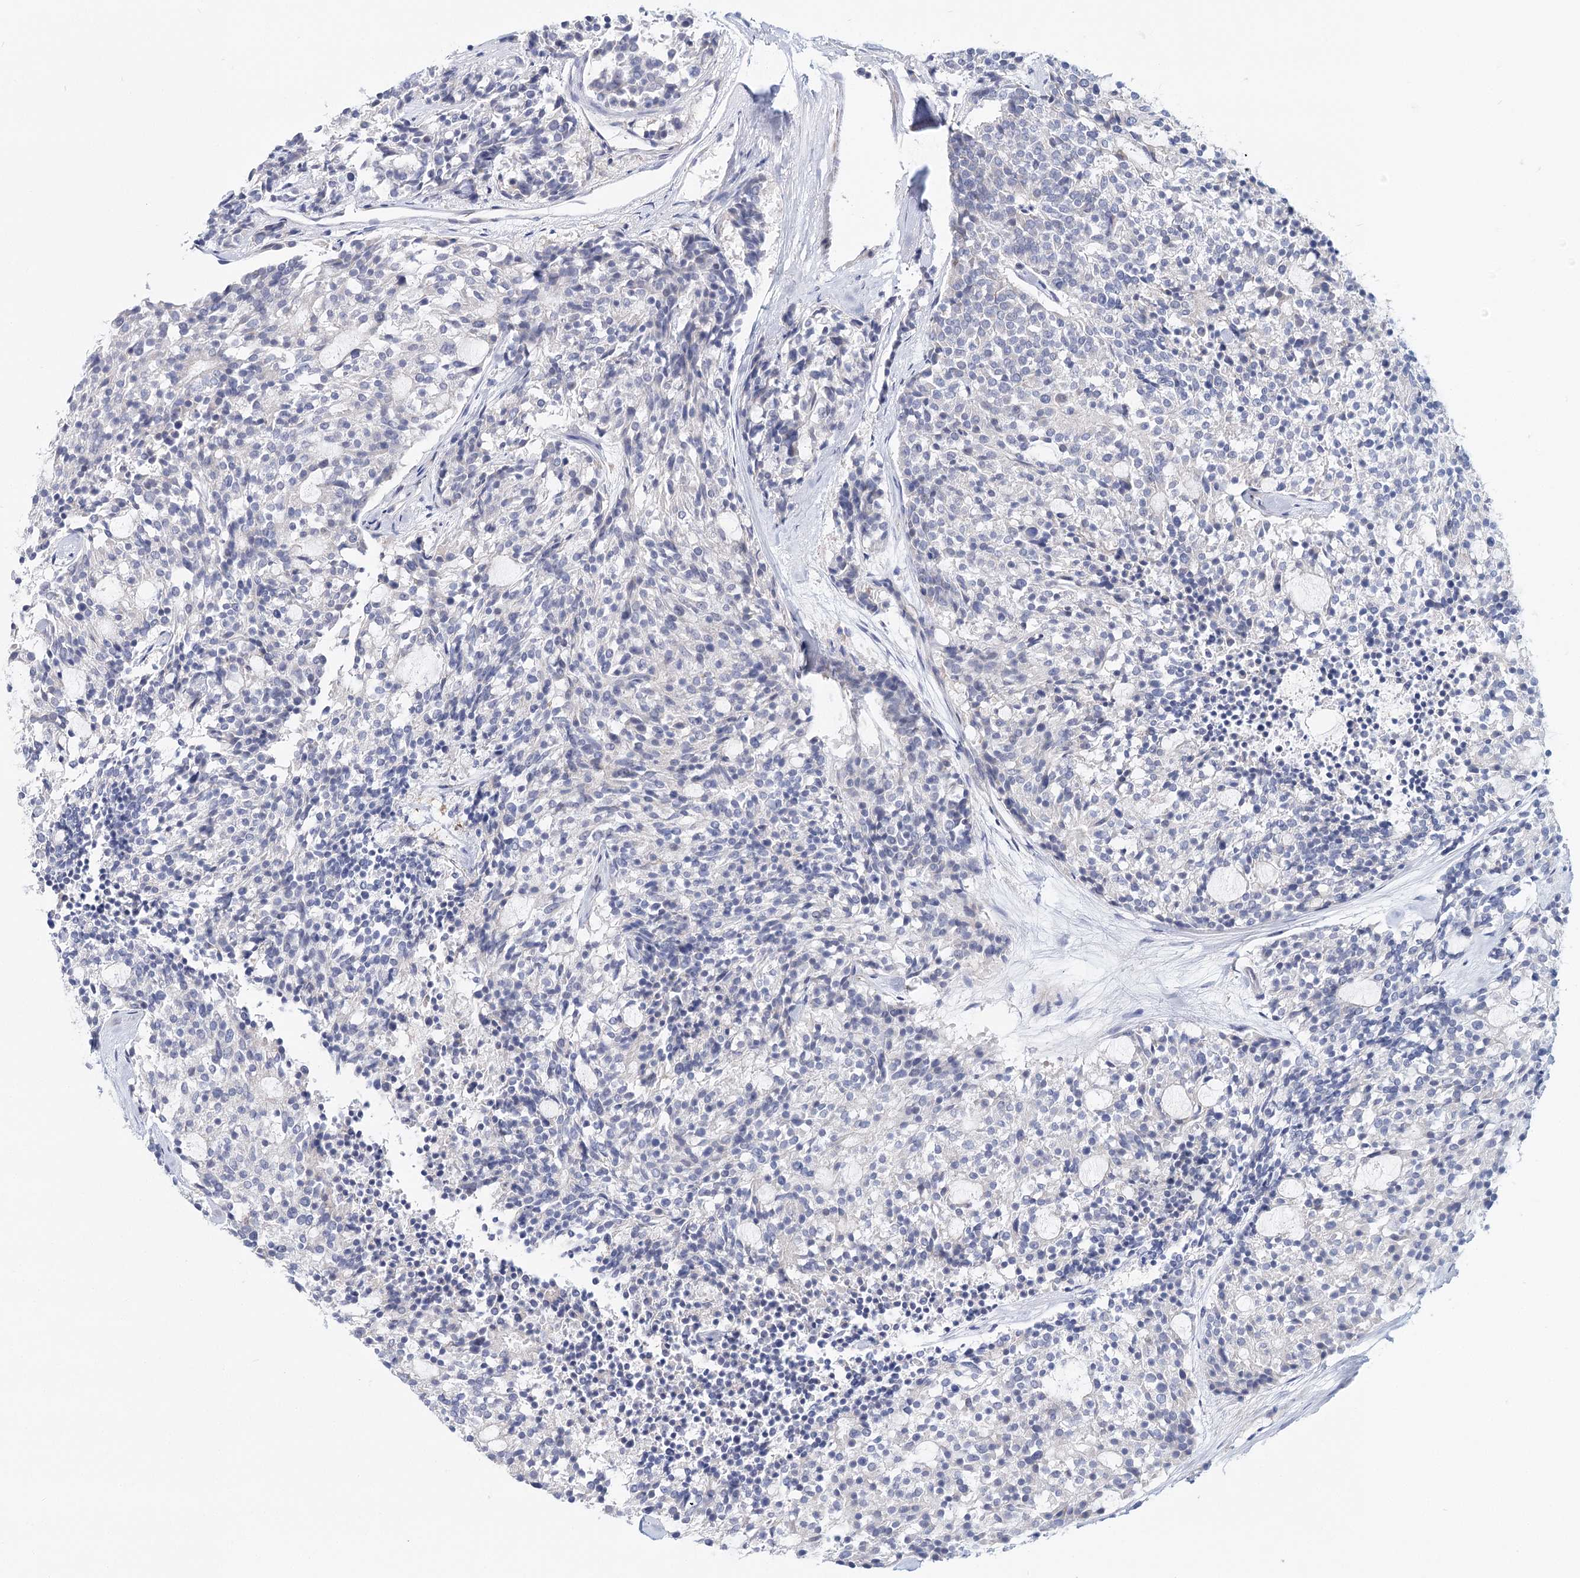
{"staining": {"intensity": "negative", "quantity": "none", "location": "none"}, "tissue": "carcinoid", "cell_type": "Tumor cells", "image_type": "cancer", "snomed": [{"axis": "morphology", "description": "Carcinoid, malignant, NOS"}, {"axis": "topography", "description": "Pancreas"}], "caption": "Immunohistochemistry micrograph of neoplastic tissue: carcinoid stained with DAB demonstrates no significant protein staining in tumor cells.", "gene": "TEX12", "patient": {"sex": "female", "age": 54}}